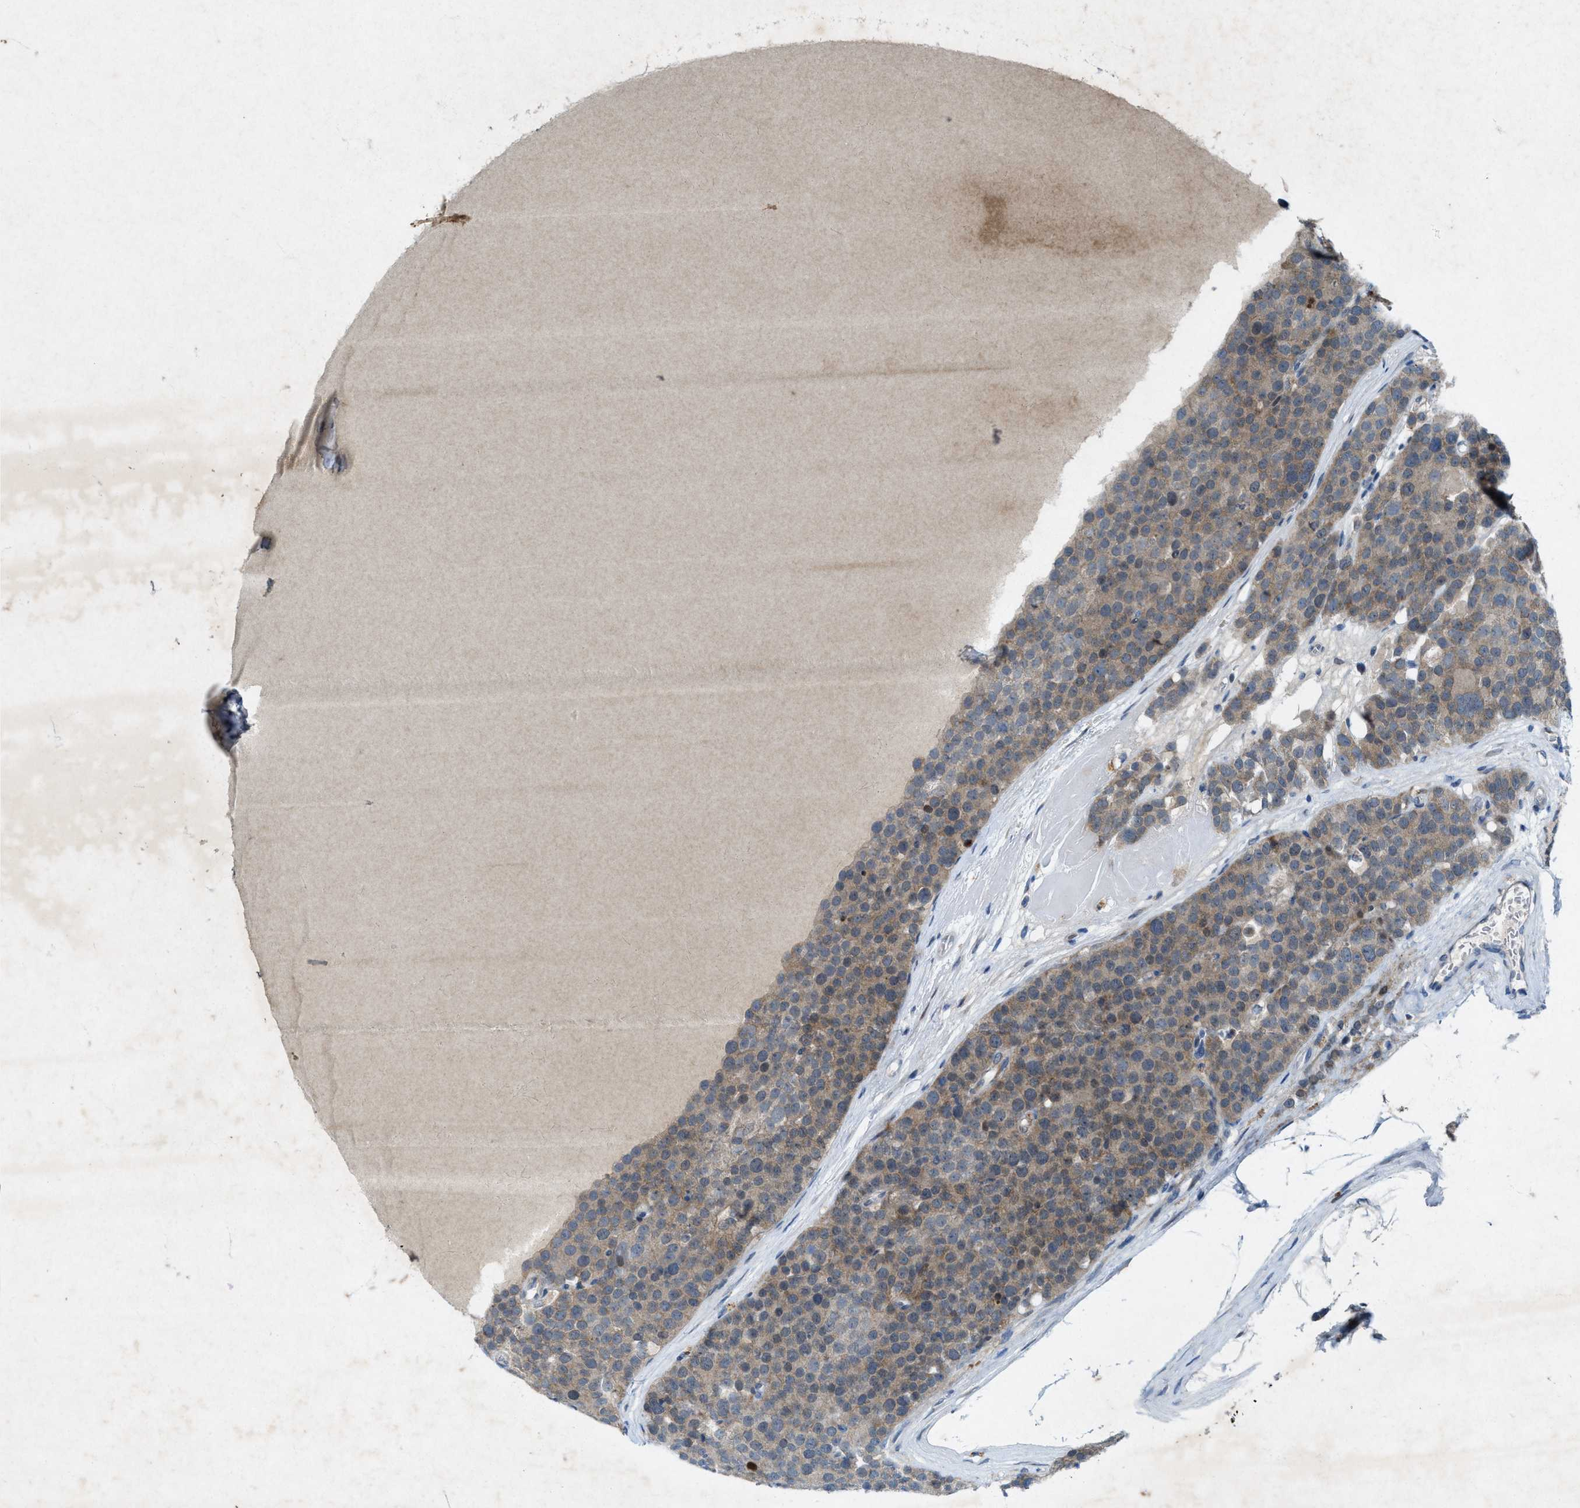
{"staining": {"intensity": "weak", "quantity": ">75%", "location": "cytoplasmic/membranous"}, "tissue": "testis cancer", "cell_type": "Tumor cells", "image_type": "cancer", "snomed": [{"axis": "morphology", "description": "Seminoma, NOS"}, {"axis": "topography", "description": "Testis"}], "caption": "A photomicrograph showing weak cytoplasmic/membranous expression in about >75% of tumor cells in testis cancer, as visualized by brown immunohistochemical staining.", "gene": "URGCP", "patient": {"sex": "male", "age": 71}}